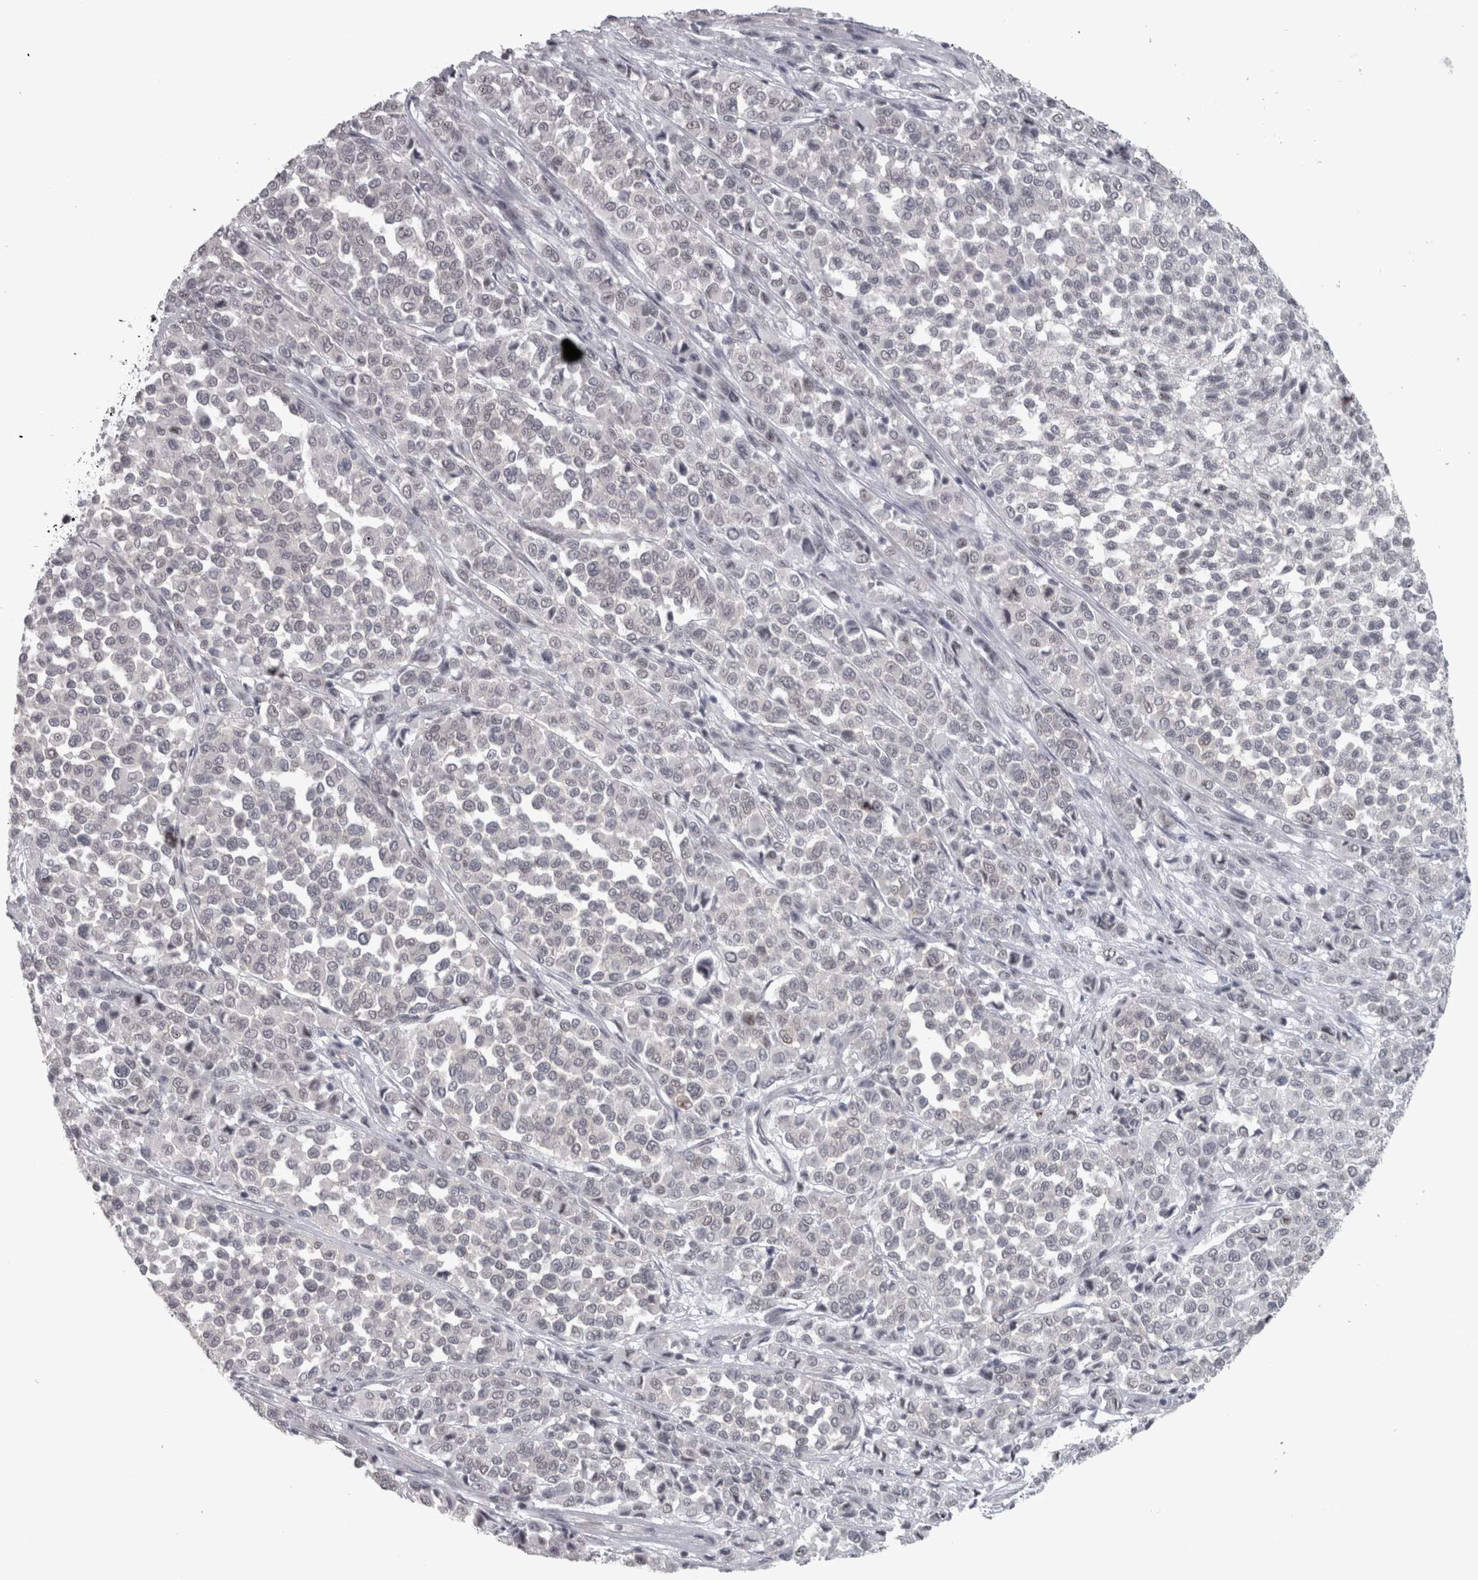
{"staining": {"intensity": "negative", "quantity": "none", "location": "none"}, "tissue": "melanoma", "cell_type": "Tumor cells", "image_type": "cancer", "snomed": [{"axis": "morphology", "description": "Malignant melanoma, Metastatic site"}, {"axis": "topography", "description": "Pancreas"}], "caption": "Immunohistochemical staining of human malignant melanoma (metastatic site) shows no significant staining in tumor cells. (DAB (3,3'-diaminobenzidine) IHC with hematoxylin counter stain).", "gene": "PPP1R12B", "patient": {"sex": "female", "age": 30}}